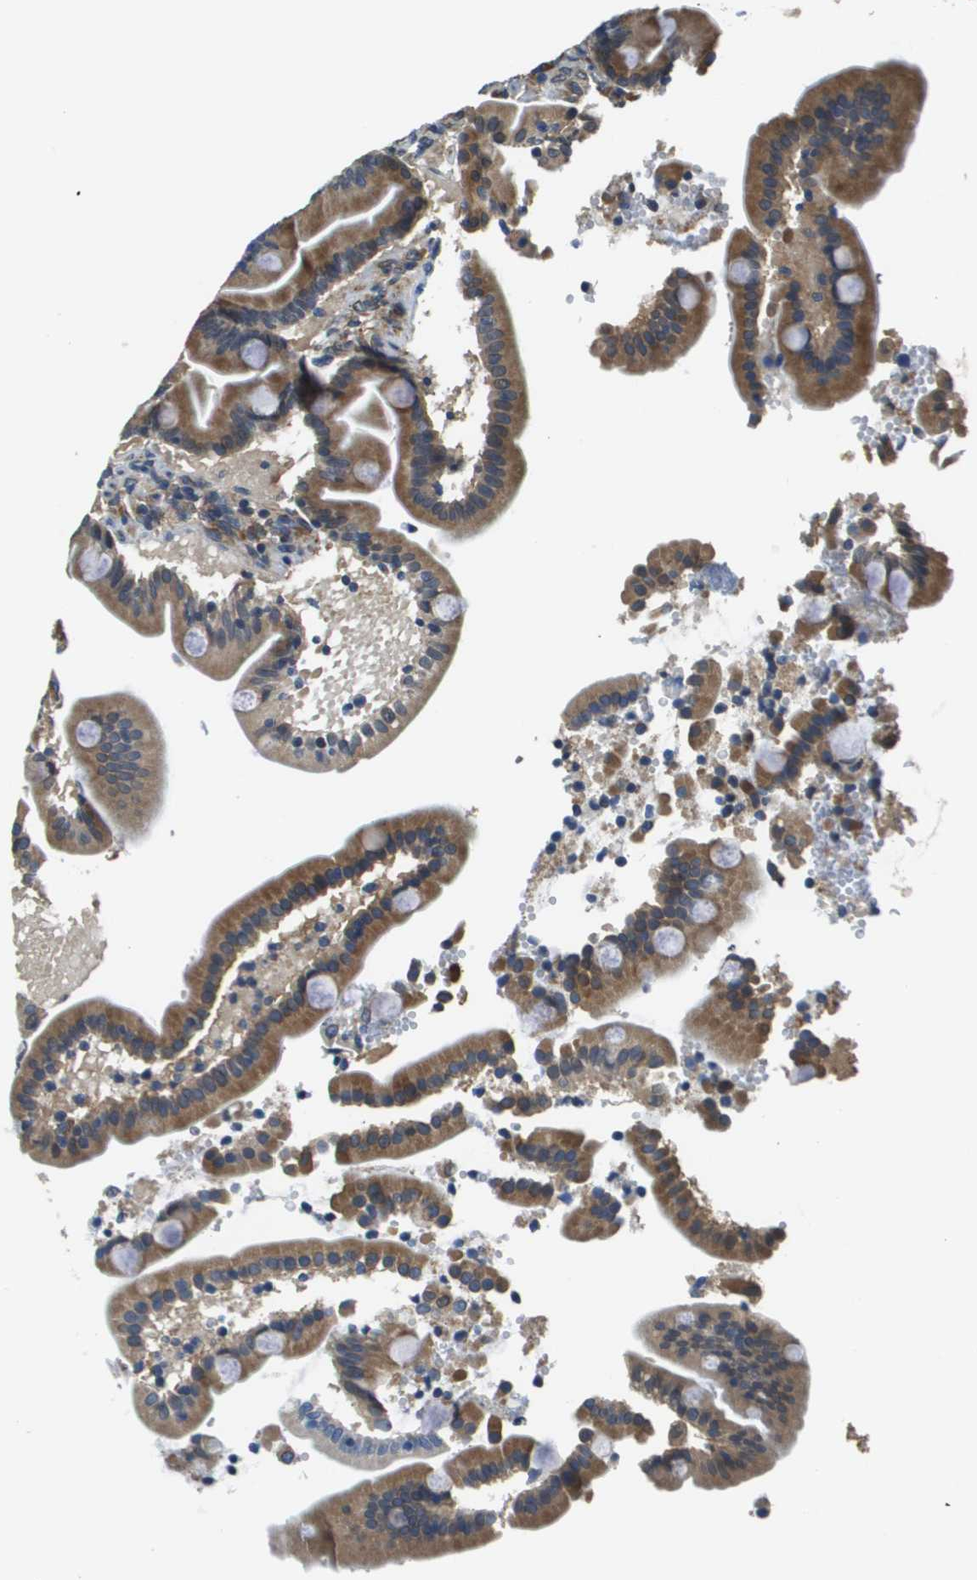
{"staining": {"intensity": "moderate", "quantity": ">75%", "location": "cytoplasmic/membranous"}, "tissue": "duodenum", "cell_type": "Glandular cells", "image_type": "normal", "snomed": [{"axis": "morphology", "description": "Normal tissue, NOS"}, {"axis": "topography", "description": "Duodenum"}], "caption": "A medium amount of moderate cytoplasmic/membranous positivity is seen in about >75% of glandular cells in unremarkable duodenum.", "gene": "SEC62", "patient": {"sex": "male", "age": 54}}